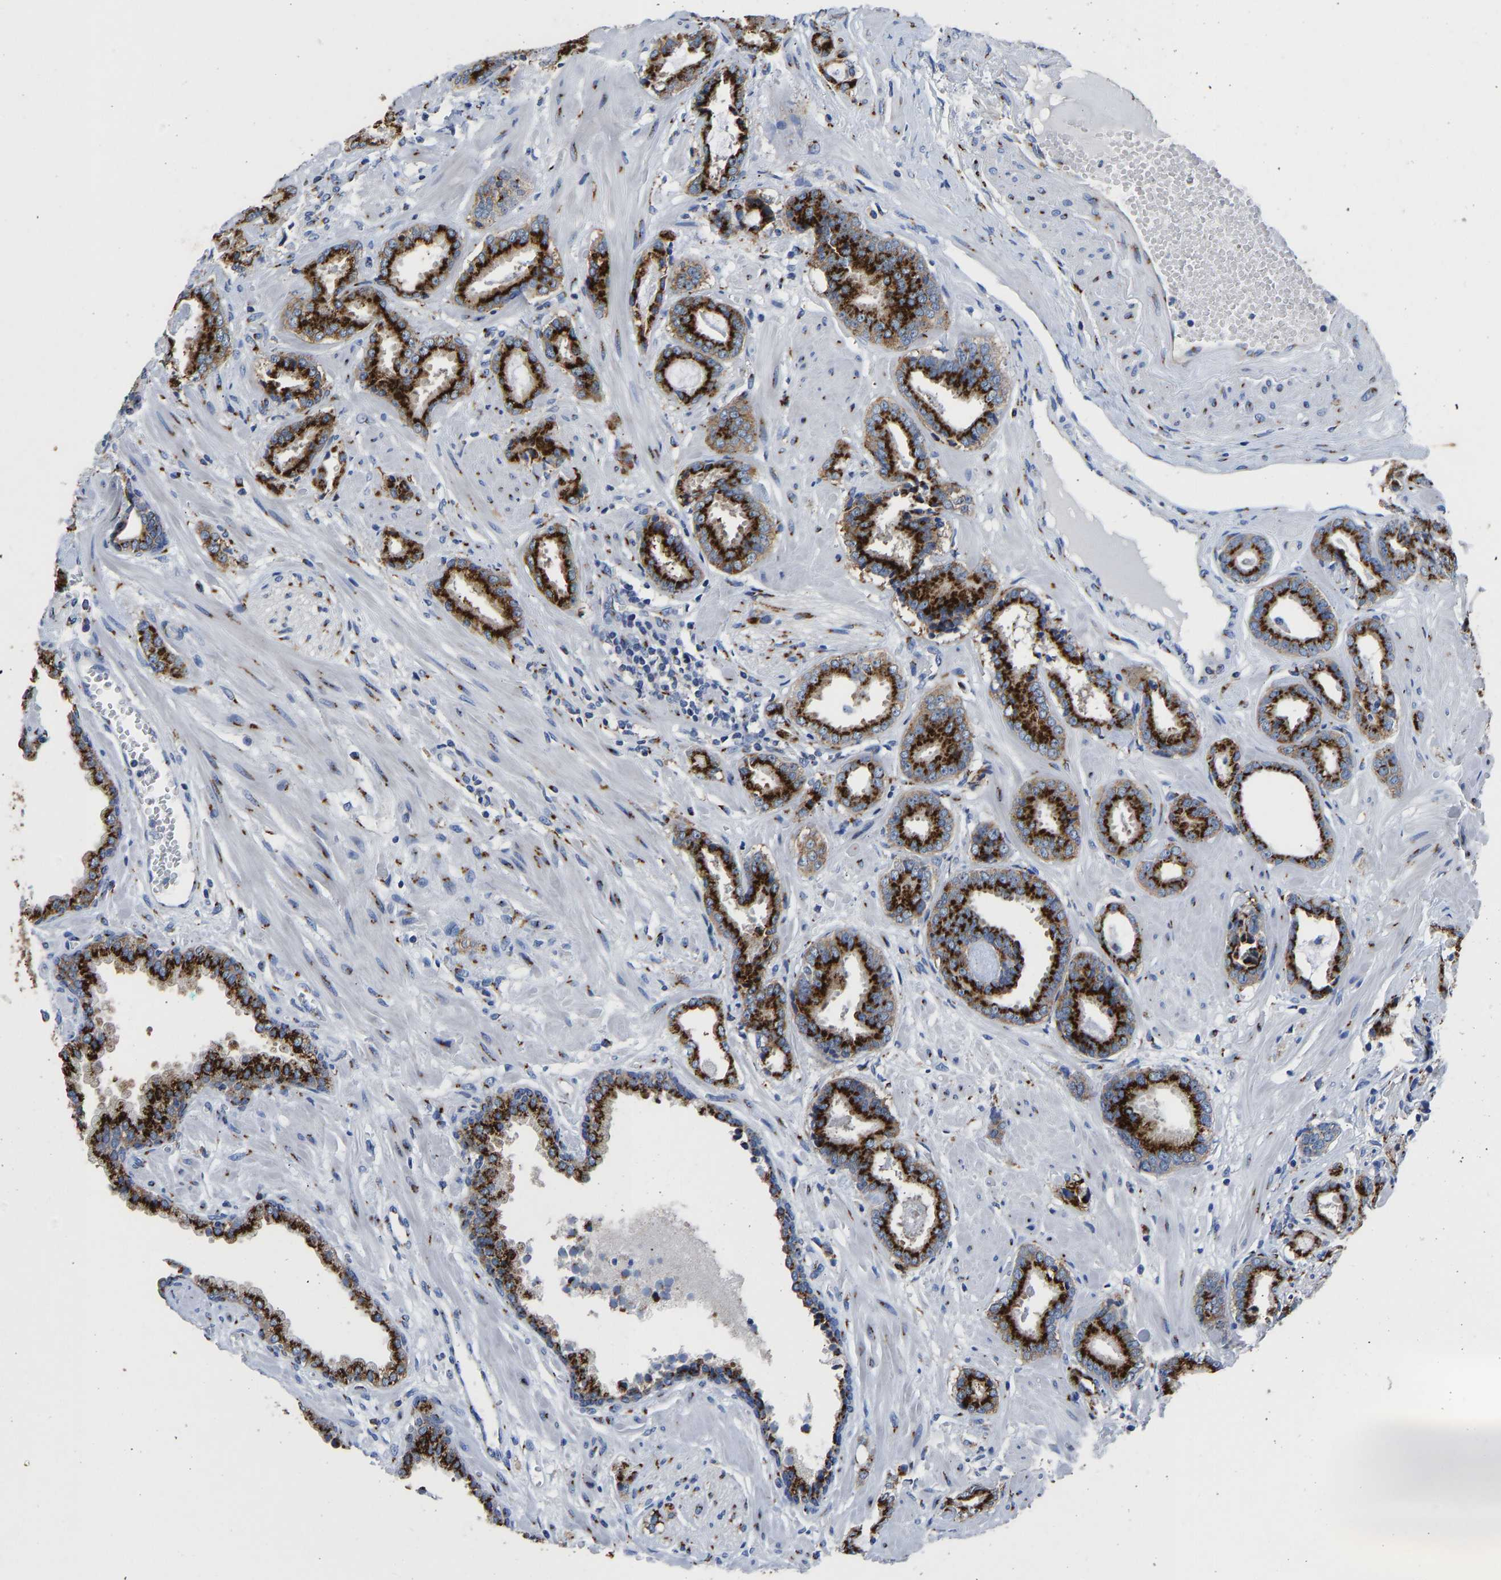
{"staining": {"intensity": "strong", "quantity": ">75%", "location": "cytoplasmic/membranous"}, "tissue": "prostate cancer", "cell_type": "Tumor cells", "image_type": "cancer", "snomed": [{"axis": "morphology", "description": "Adenocarcinoma, Low grade"}, {"axis": "topography", "description": "Prostate"}], "caption": "Immunohistochemistry photomicrograph of neoplastic tissue: prostate cancer (adenocarcinoma (low-grade)) stained using IHC demonstrates high levels of strong protein expression localized specifically in the cytoplasmic/membranous of tumor cells, appearing as a cytoplasmic/membranous brown color.", "gene": "TMEM87A", "patient": {"sex": "male", "age": 53}}